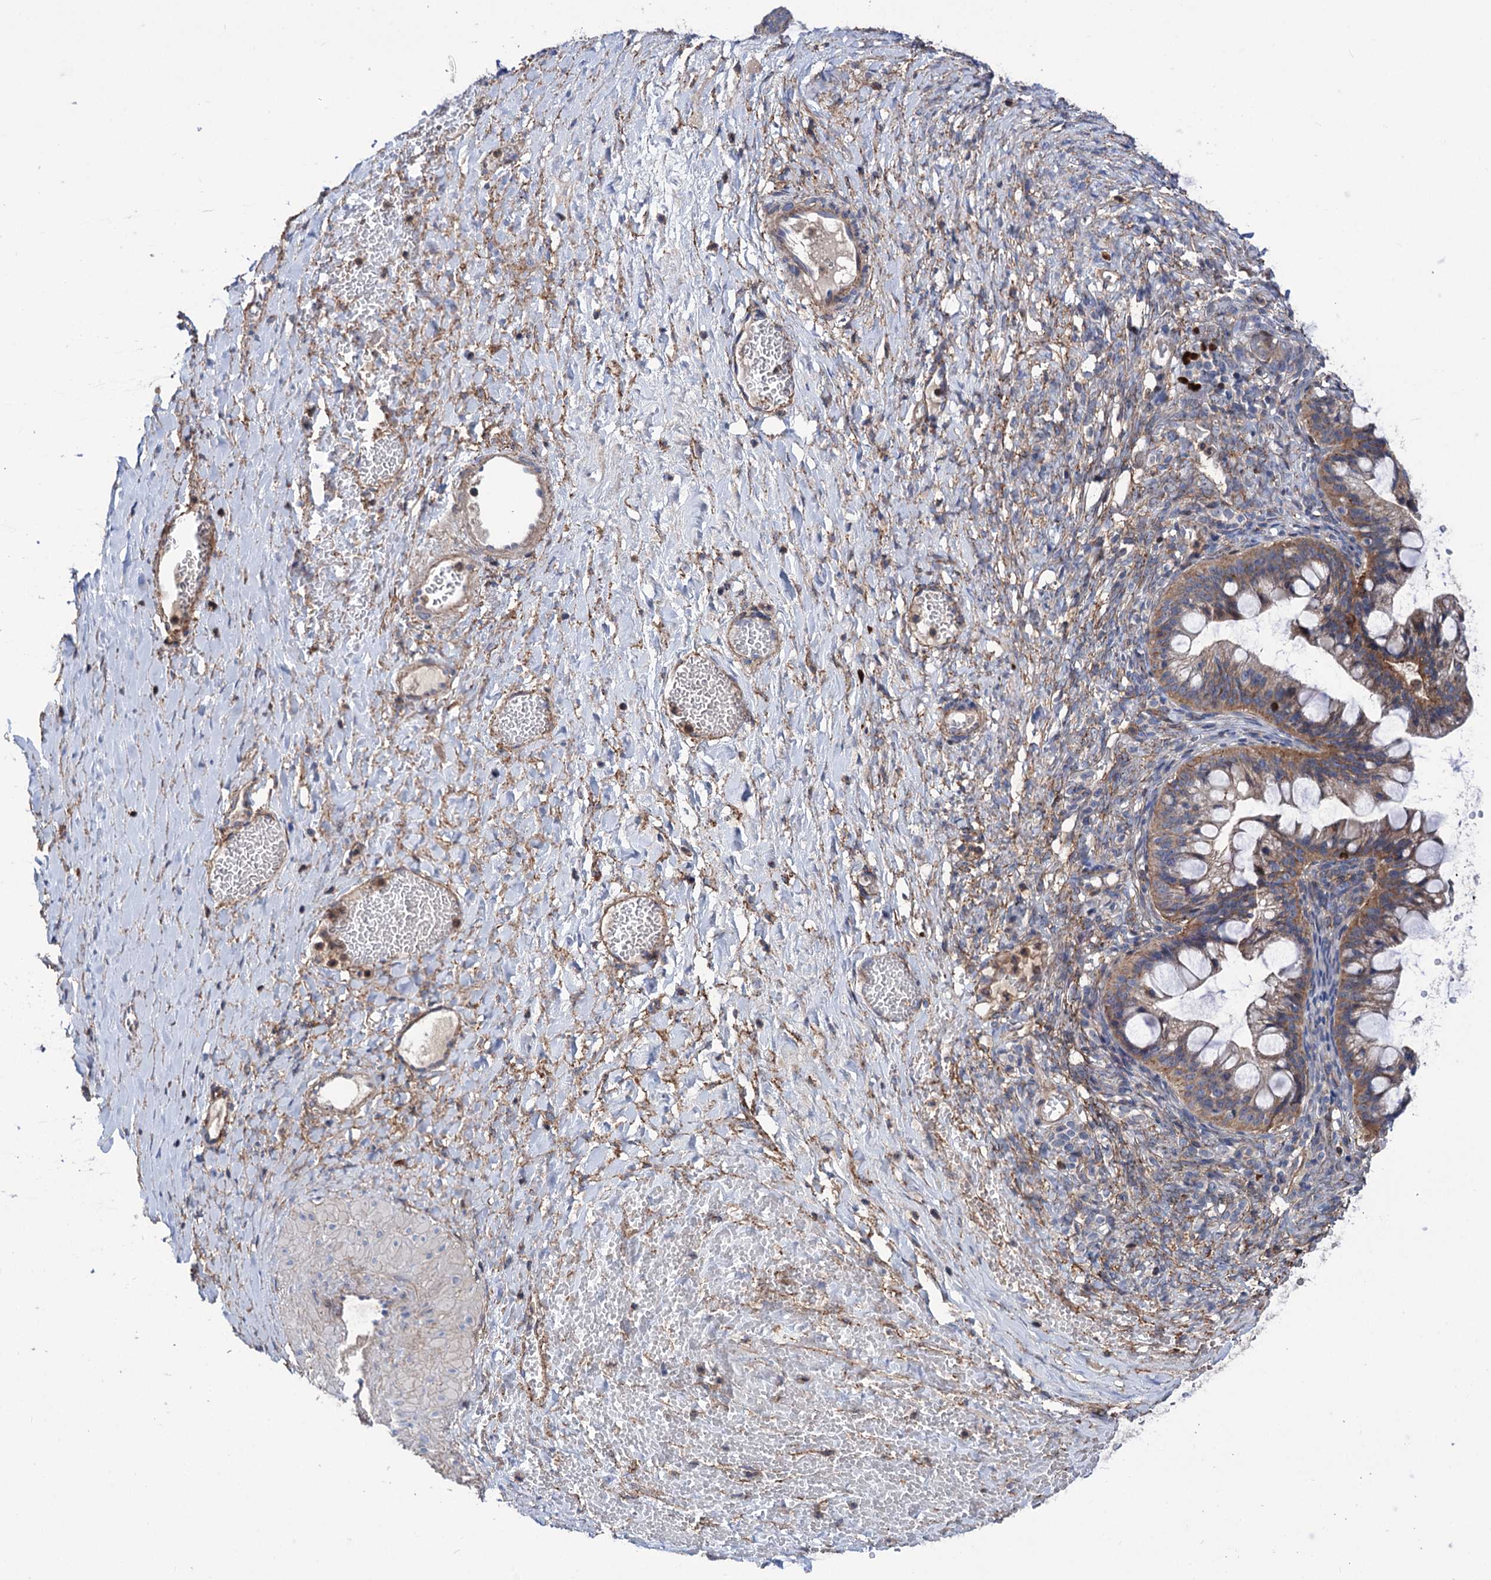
{"staining": {"intensity": "weak", "quantity": "25%-75%", "location": "cytoplasmic/membranous"}, "tissue": "ovarian cancer", "cell_type": "Tumor cells", "image_type": "cancer", "snomed": [{"axis": "morphology", "description": "Cystadenocarcinoma, mucinous, NOS"}, {"axis": "topography", "description": "Ovary"}], "caption": "A micrograph of ovarian cancer stained for a protein shows weak cytoplasmic/membranous brown staining in tumor cells.", "gene": "DEF6", "patient": {"sex": "female", "age": 73}}